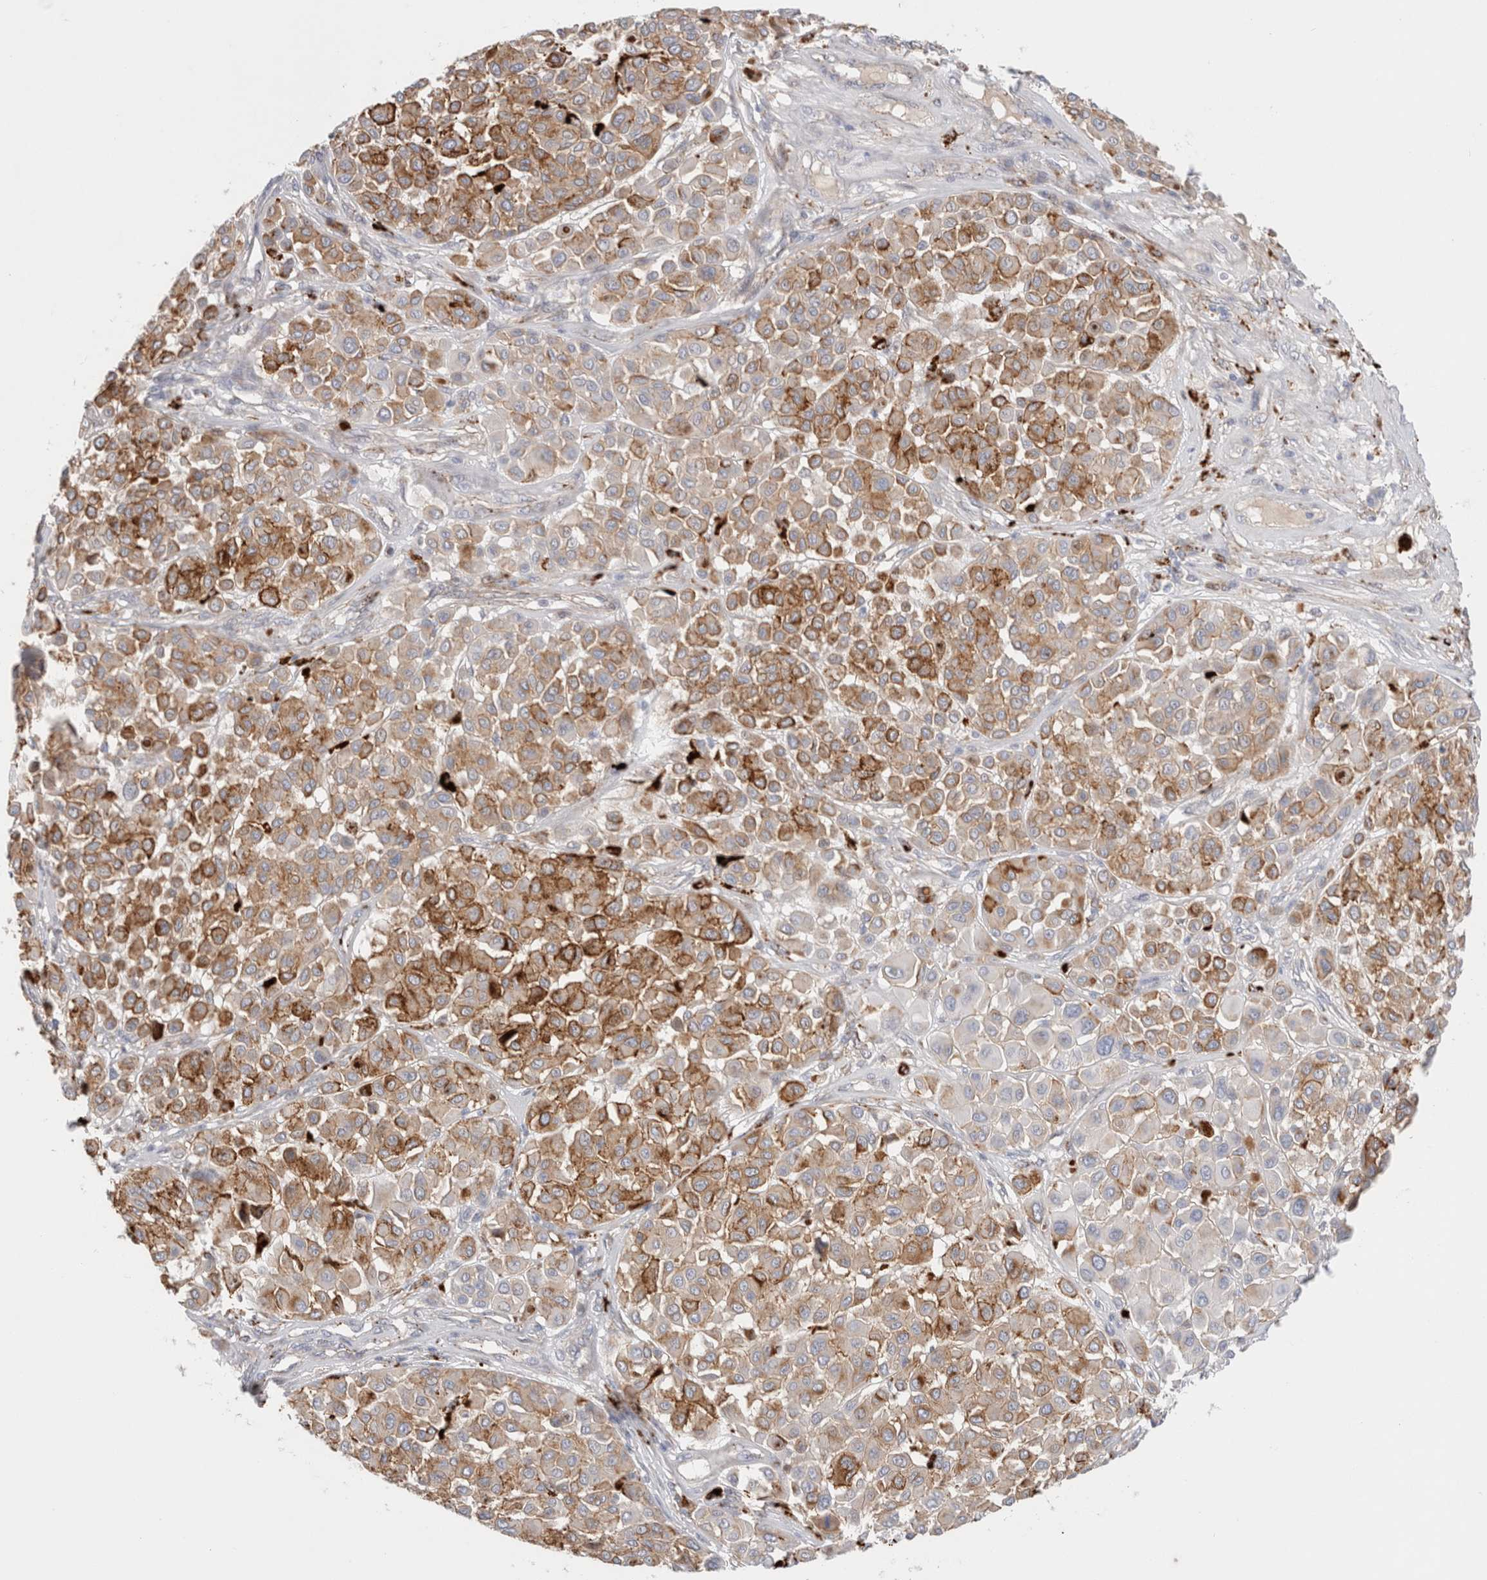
{"staining": {"intensity": "moderate", "quantity": ">75%", "location": "cytoplasmic/membranous"}, "tissue": "melanoma", "cell_type": "Tumor cells", "image_type": "cancer", "snomed": [{"axis": "morphology", "description": "Malignant melanoma, Metastatic site"}, {"axis": "topography", "description": "Soft tissue"}], "caption": "Immunohistochemistry image of melanoma stained for a protein (brown), which displays medium levels of moderate cytoplasmic/membranous positivity in approximately >75% of tumor cells.", "gene": "HPGDS", "patient": {"sex": "male", "age": 41}}